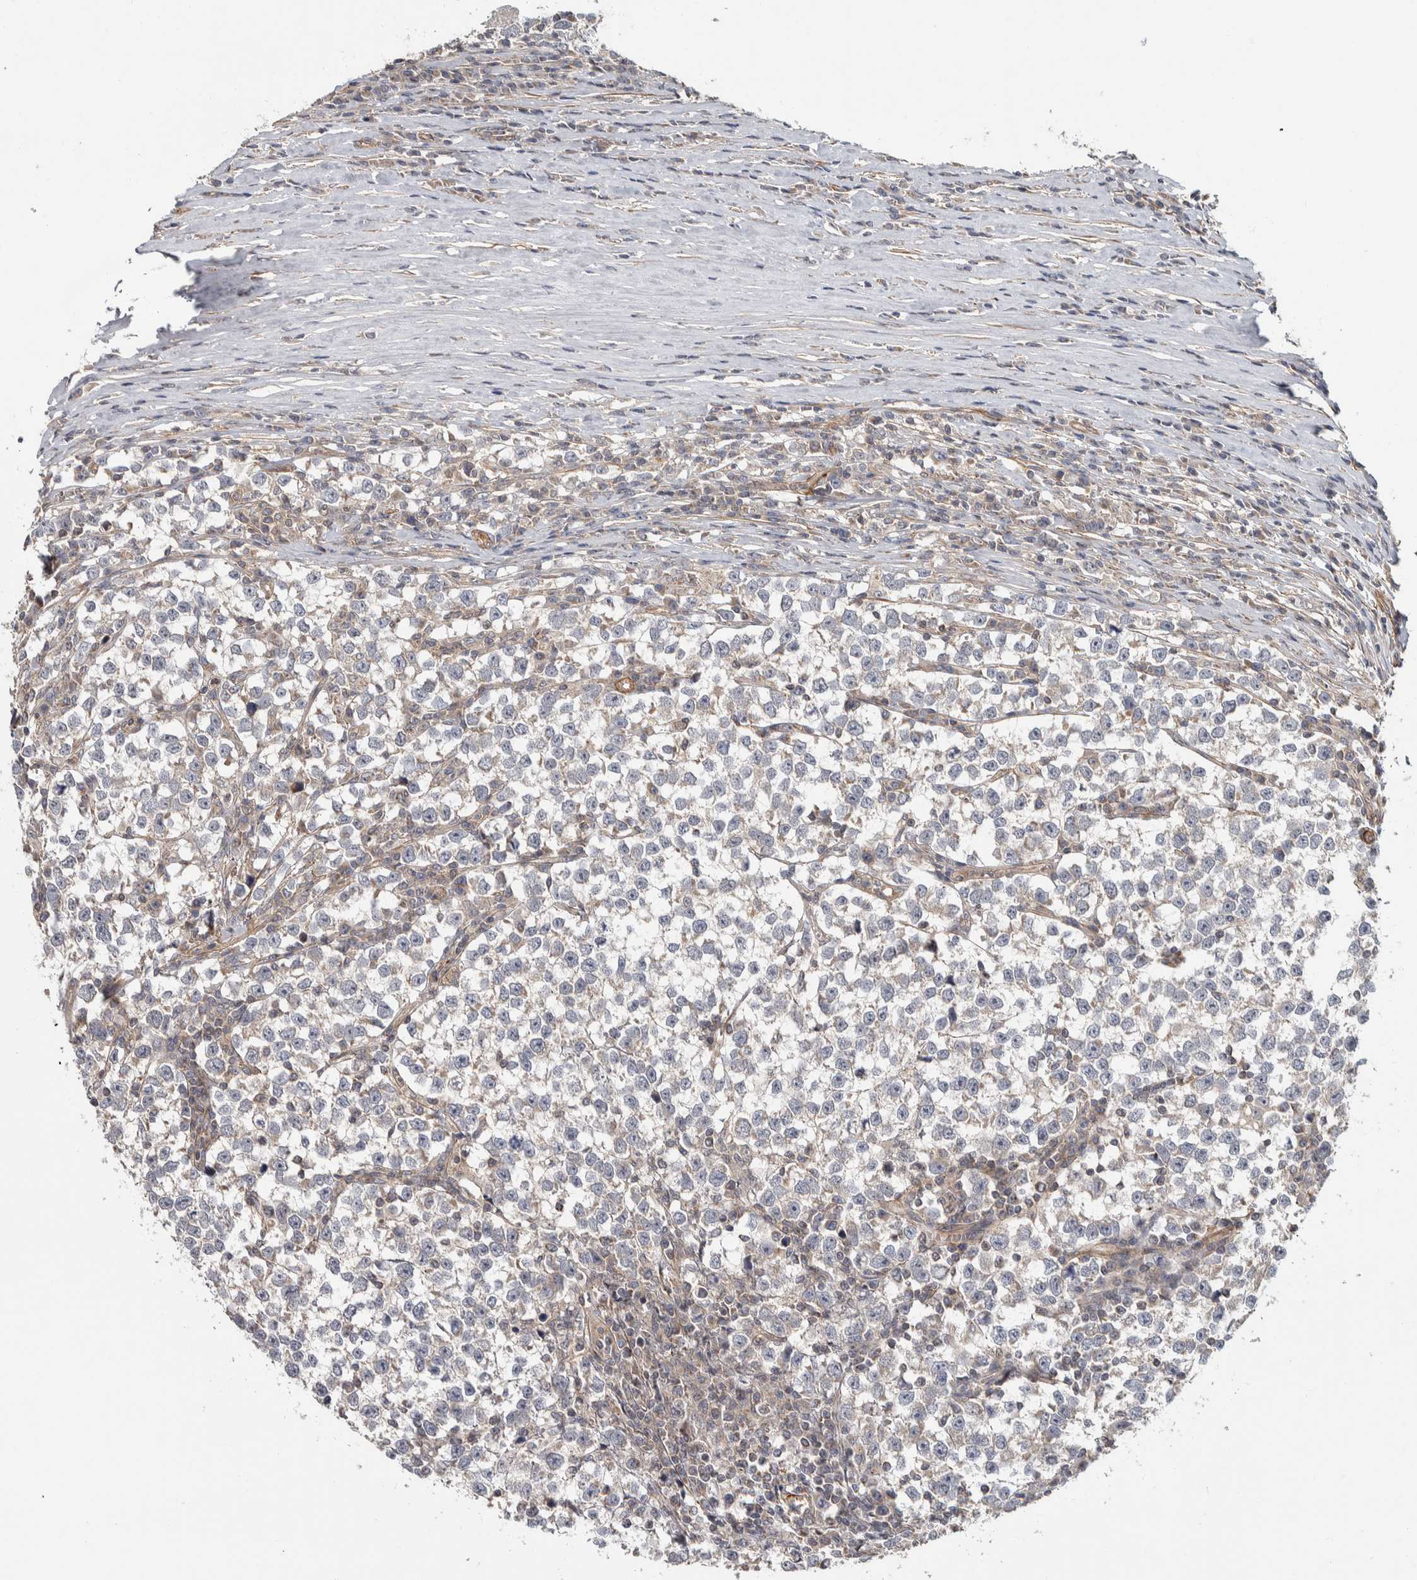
{"staining": {"intensity": "weak", "quantity": "<25%", "location": "cytoplasmic/membranous"}, "tissue": "testis cancer", "cell_type": "Tumor cells", "image_type": "cancer", "snomed": [{"axis": "morphology", "description": "Normal tissue, NOS"}, {"axis": "morphology", "description": "Seminoma, NOS"}, {"axis": "topography", "description": "Testis"}], "caption": "DAB (3,3'-diaminobenzidine) immunohistochemical staining of human testis cancer reveals no significant staining in tumor cells.", "gene": "CHMP4C", "patient": {"sex": "male", "age": 43}}